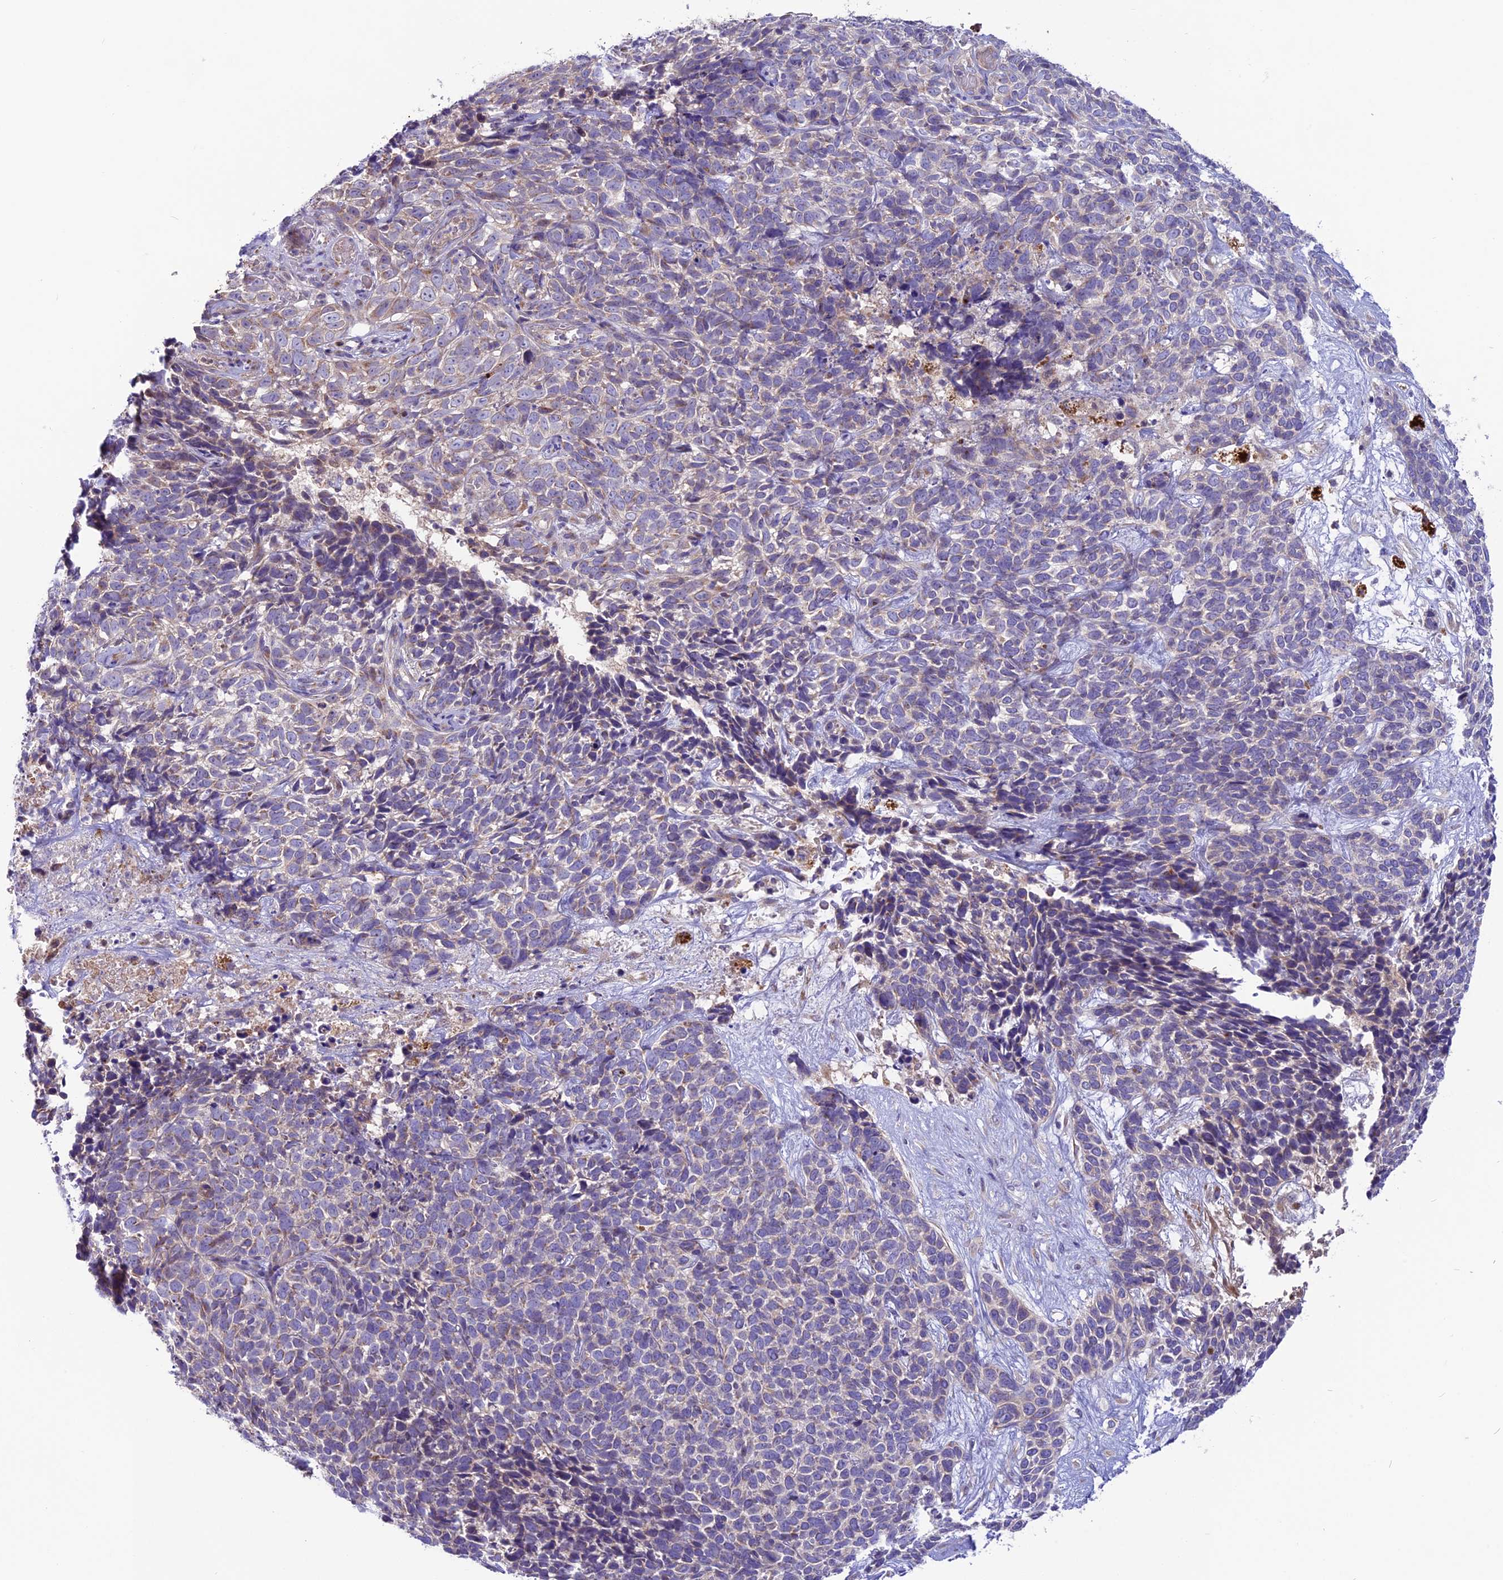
{"staining": {"intensity": "weak", "quantity": "<25%", "location": "cytoplasmic/membranous"}, "tissue": "skin cancer", "cell_type": "Tumor cells", "image_type": "cancer", "snomed": [{"axis": "morphology", "description": "Basal cell carcinoma"}, {"axis": "topography", "description": "Skin"}], "caption": "Tumor cells show no significant protein staining in skin basal cell carcinoma. The staining is performed using DAB (3,3'-diaminobenzidine) brown chromogen with nuclei counter-stained in using hematoxylin.", "gene": "COG8", "patient": {"sex": "female", "age": 84}}